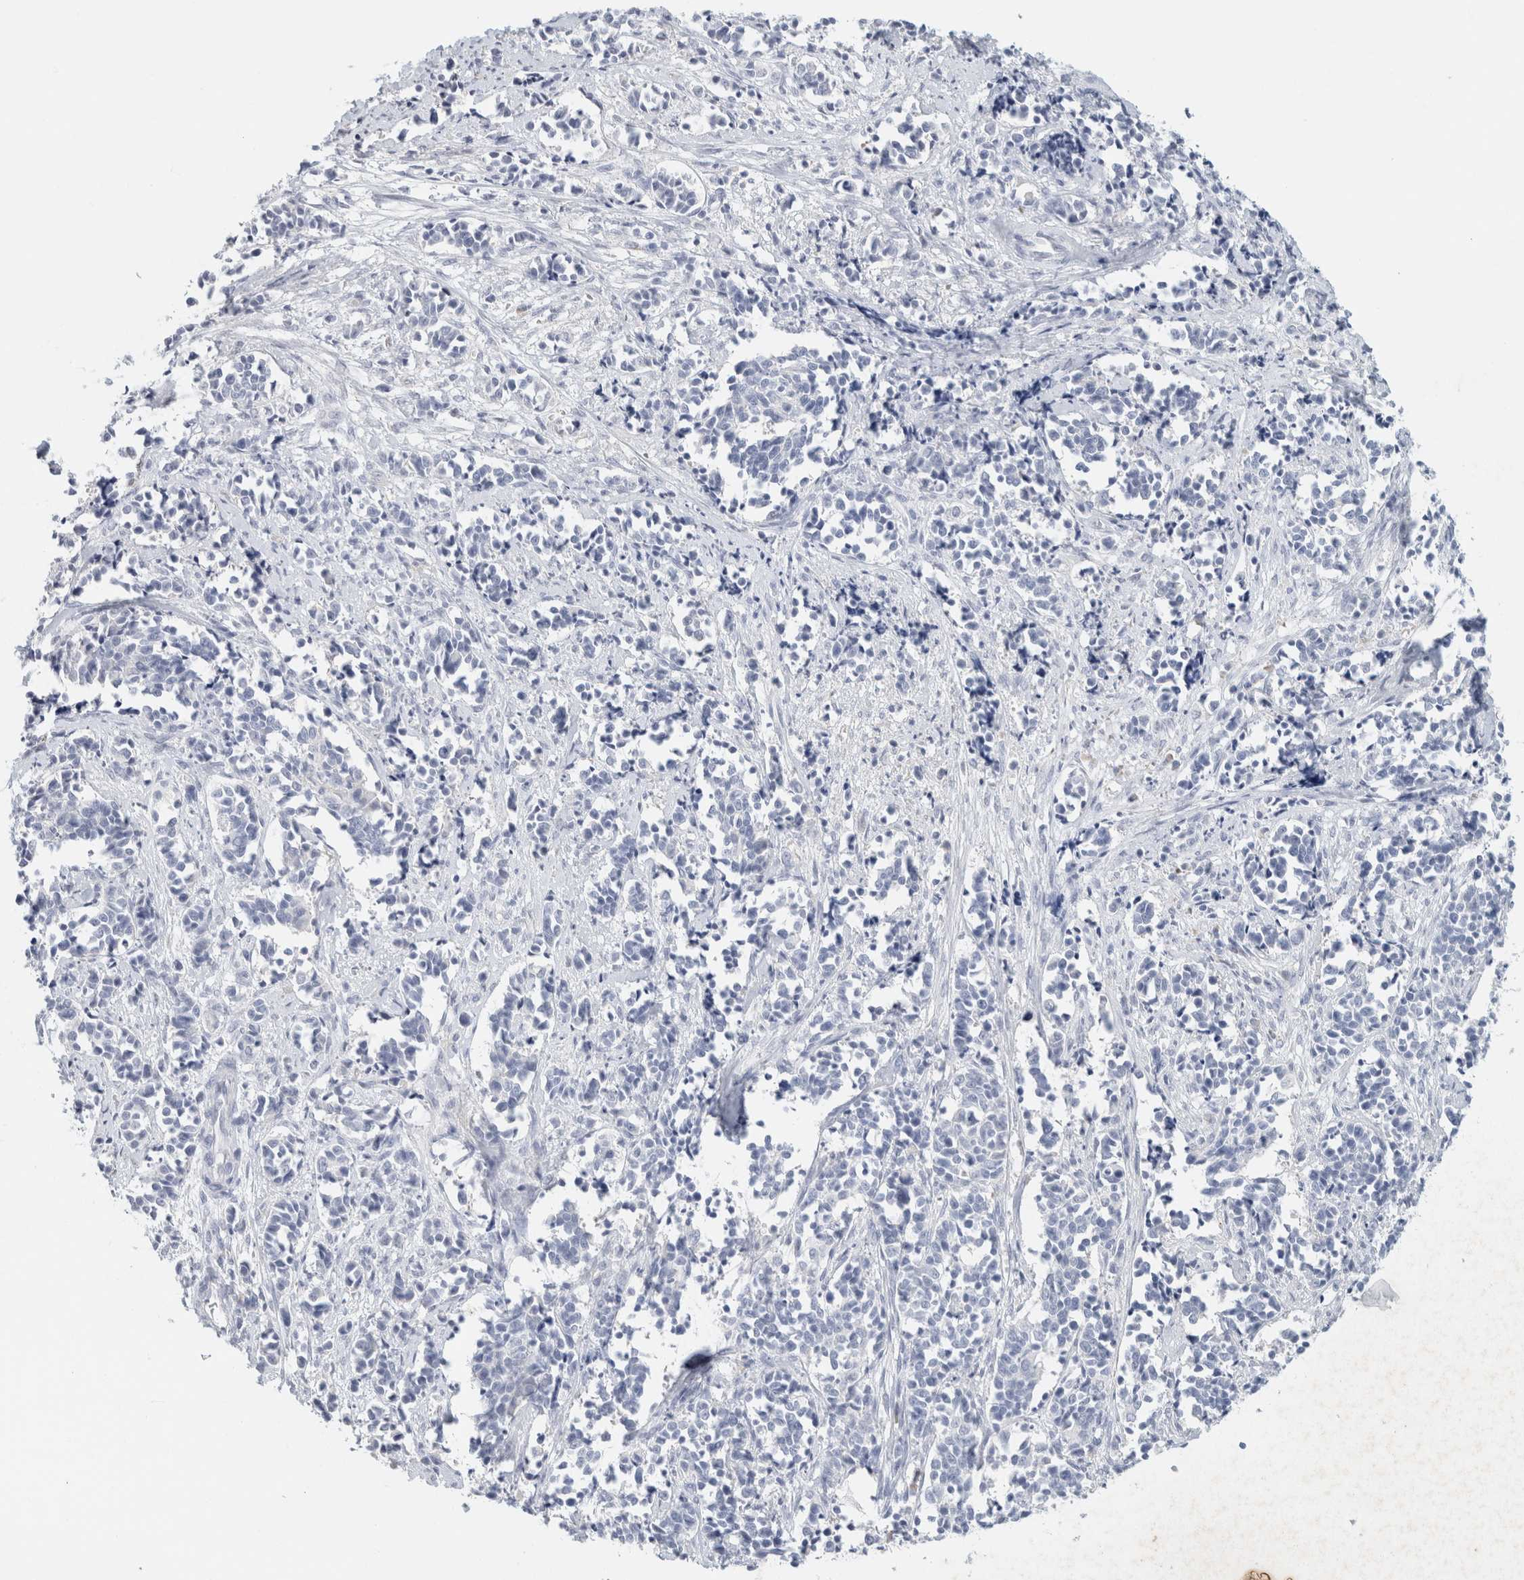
{"staining": {"intensity": "negative", "quantity": "none", "location": "none"}, "tissue": "cervical cancer", "cell_type": "Tumor cells", "image_type": "cancer", "snomed": [{"axis": "morphology", "description": "Normal tissue, NOS"}, {"axis": "morphology", "description": "Squamous cell carcinoma, NOS"}, {"axis": "topography", "description": "Cervix"}], "caption": "This is an IHC histopathology image of cervical cancer. There is no expression in tumor cells.", "gene": "NEFM", "patient": {"sex": "female", "age": 35}}